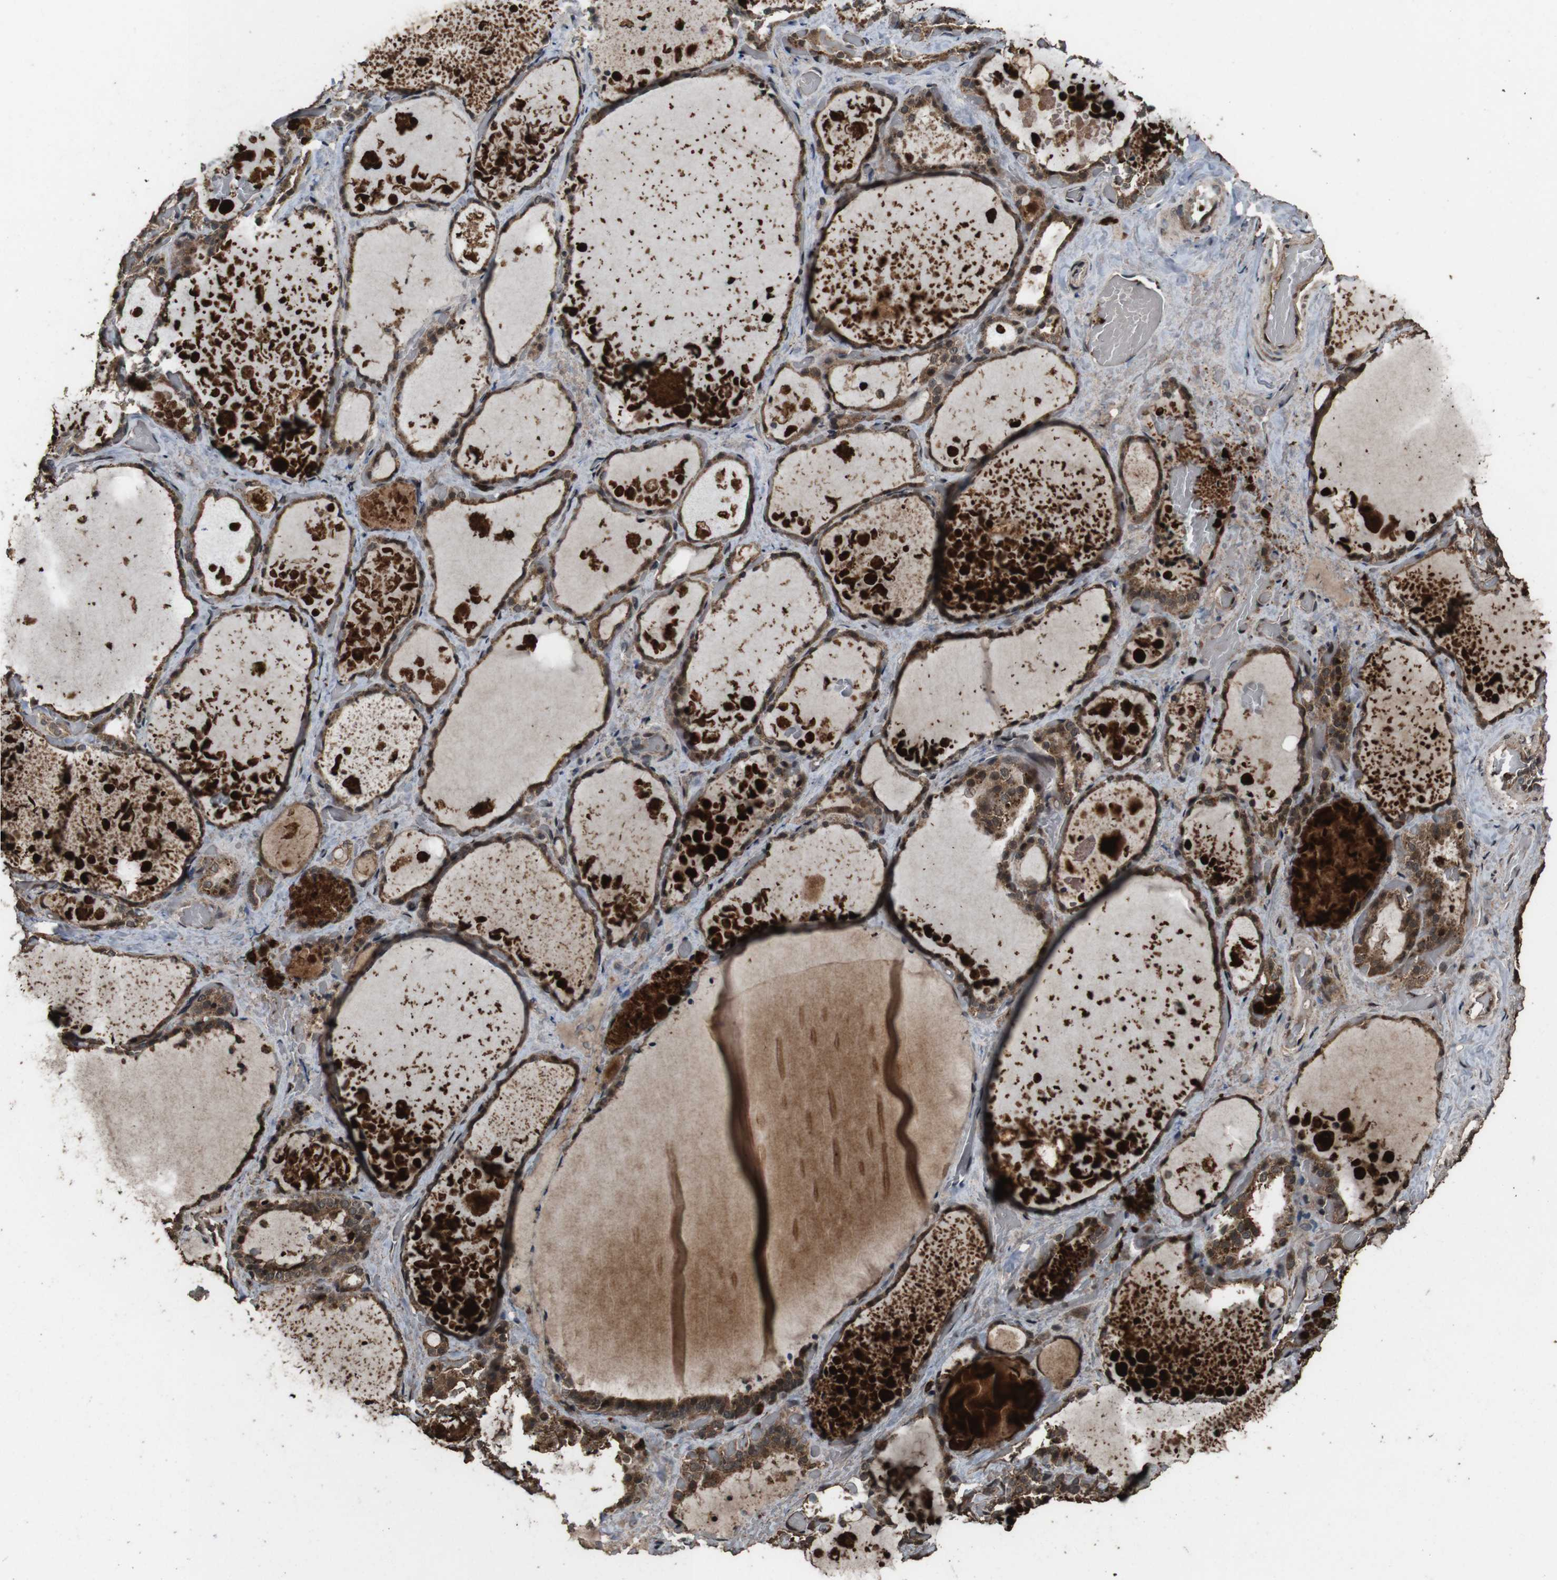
{"staining": {"intensity": "strong", "quantity": ">75%", "location": "cytoplasmic/membranous,nuclear"}, "tissue": "thyroid gland", "cell_type": "Glandular cells", "image_type": "normal", "snomed": [{"axis": "morphology", "description": "Normal tissue, NOS"}, {"axis": "topography", "description": "Thyroid gland"}], "caption": "Strong cytoplasmic/membranous,nuclear staining for a protein is present in about >75% of glandular cells of benign thyroid gland using immunohistochemistry (IHC).", "gene": "RRAS2", "patient": {"sex": "male", "age": 61}}